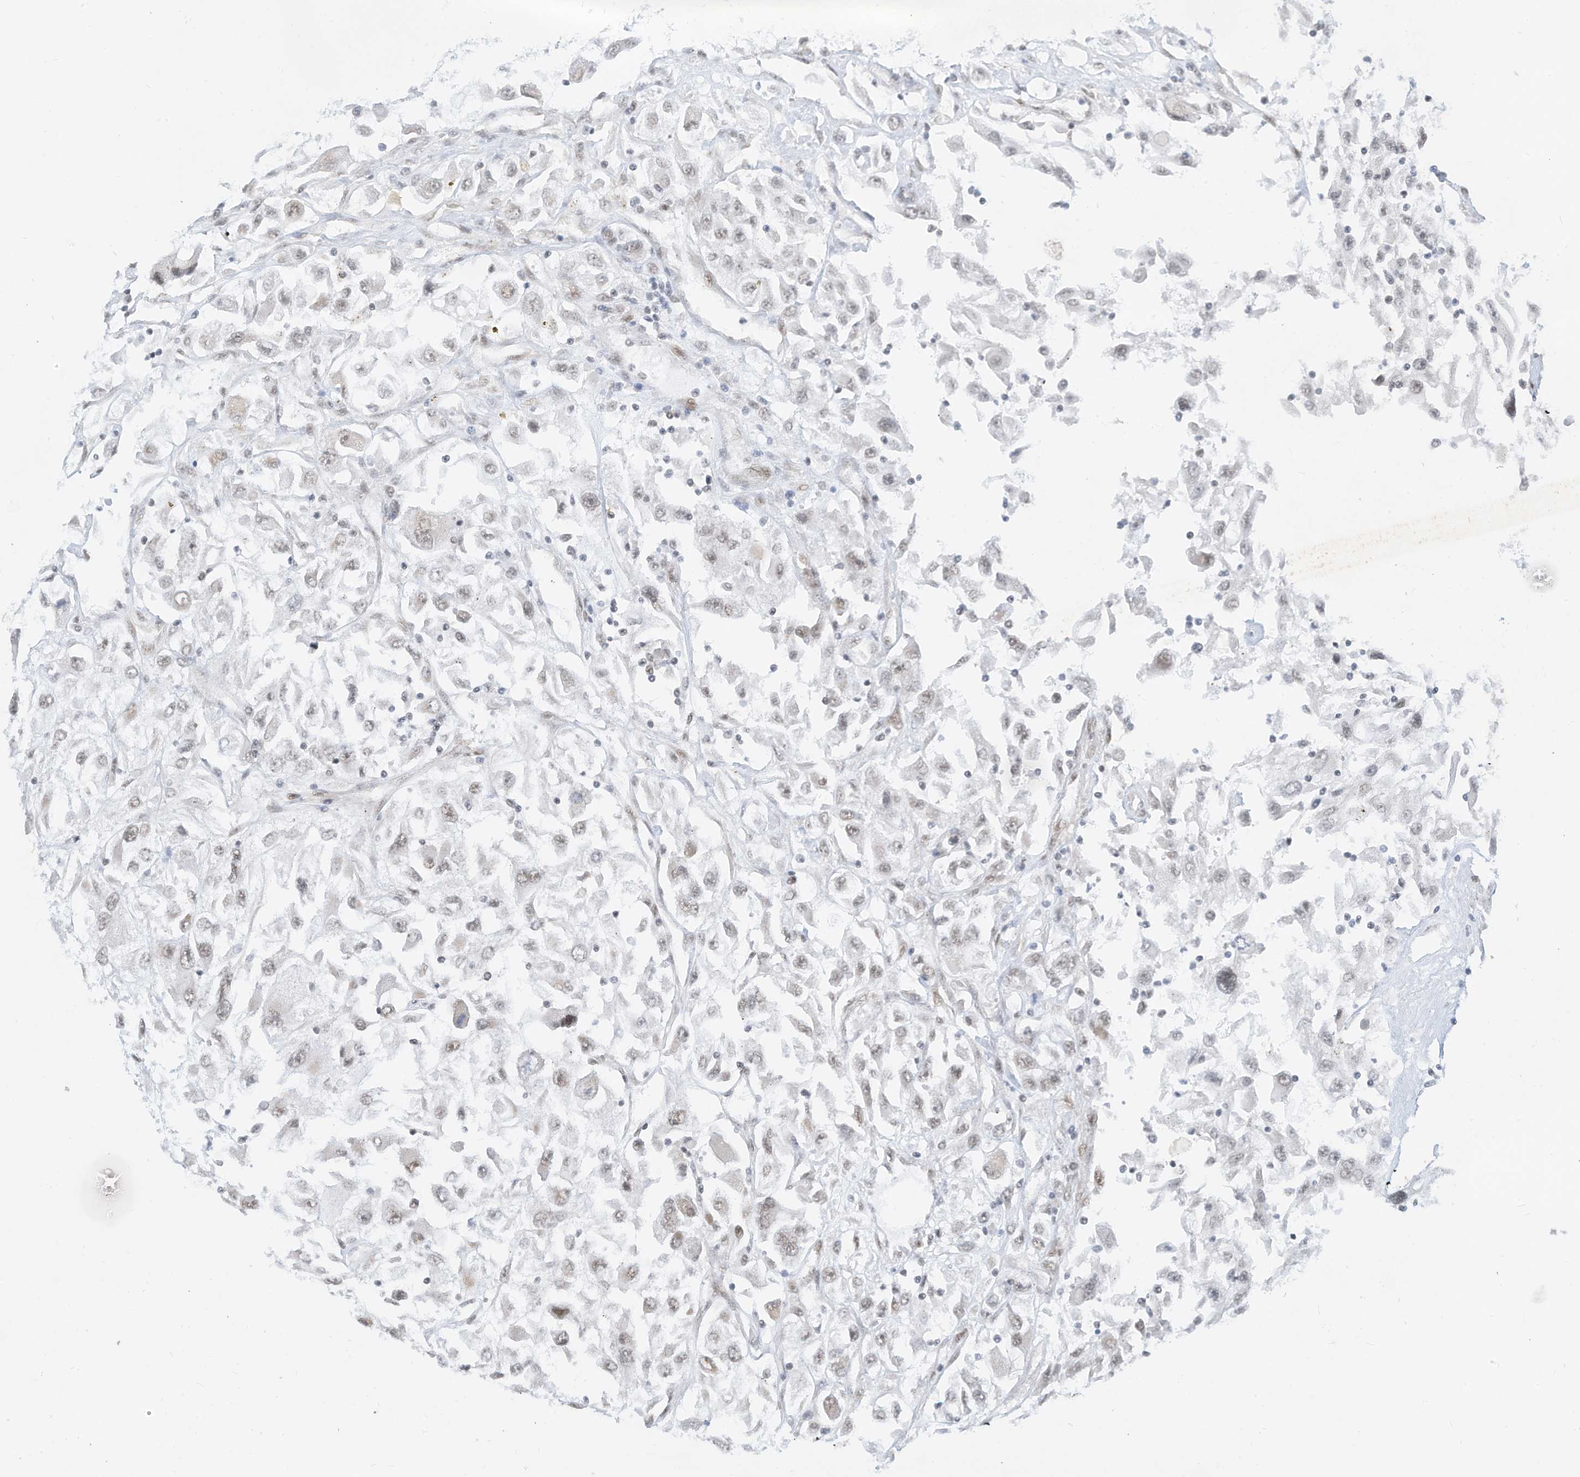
{"staining": {"intensity": "weak", "quantity": "<25%", "location": "nuclear"}, "tissue": "renal cancer", "cell_type": "Tumor cells", "image_type": "cancer", "snomed": [{"axis": "morphology", "description": "Adenocarcinoma, NOS"}, {"axis": "topography", "description": "Kidney"}], "caption": "This photomicrograph is of renal cancer stained with immunohistochemistry to label a protein in brown with the nuclei are counter-stained blue. There is no positivity in tumor cells. The staining was performed using DAB (3,3'-diaminobenzidine) to visualize the protein expression in brown, while the nuclei were stained in blue with hematoxylin (Magnification: 20x).", "gene": "AURKAIP1", "patient": {"sex": "female", "age": 52}}